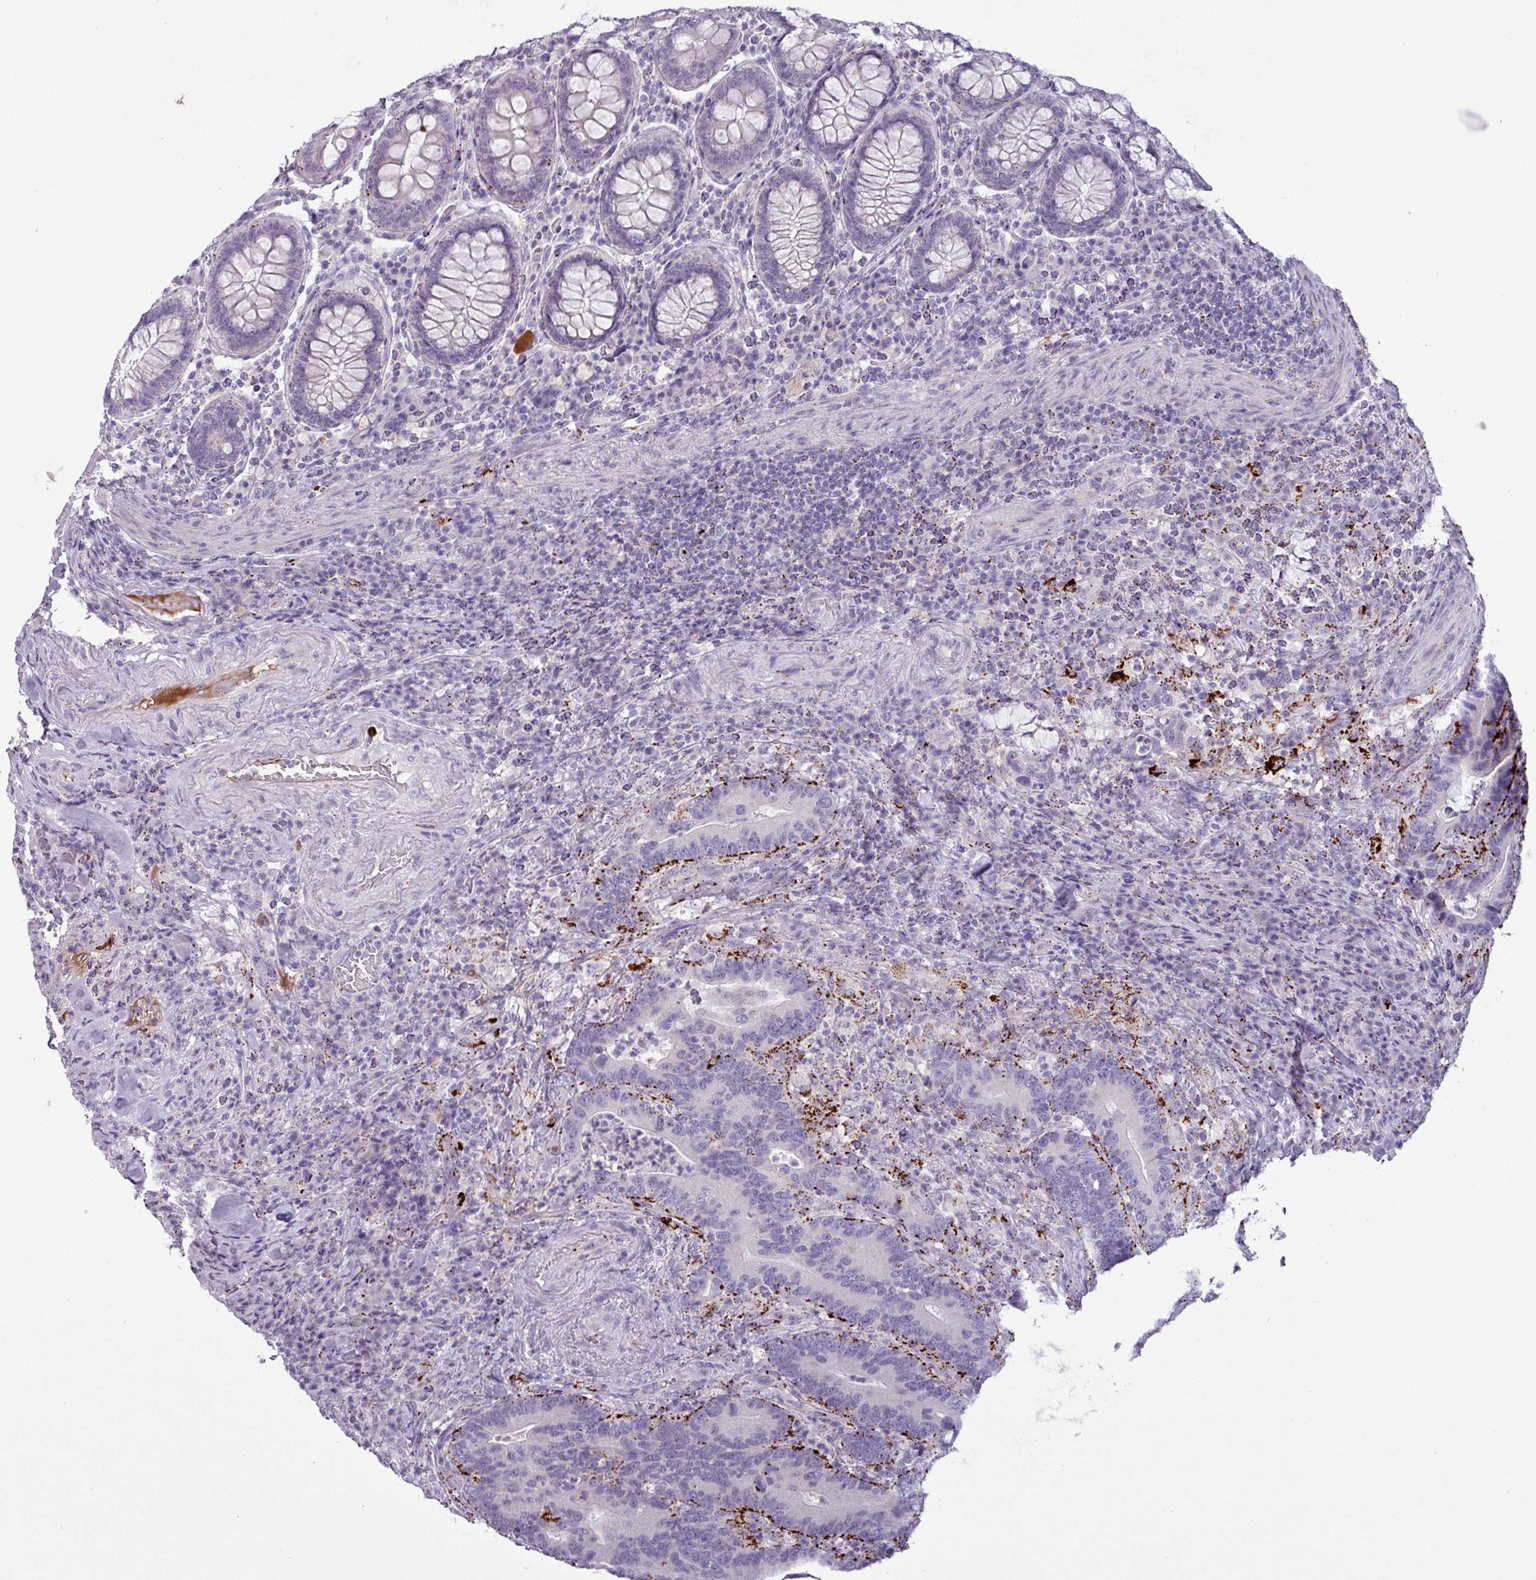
{"staining": {"intensity": "strong", "quantity": "<25%", "location": "cytoplasmic/membranous"}, "tissue": "colorectal cancer", "cell_type": "Tumor cells", "image_type": "cancer", "snomed": [{"axis": "morphology", "description": "Adenocarcinoma, NOS"}, {"axis": "topography", "description": "Colon"}], "caption": "Colorectal cancer (adenocarcinoma) stained with DAB IHC exhibits medium levels of strong cytoplasmic/membranous staining in approximately <25% of tumor cells. (Brightfield microscopy of DAB IHC at high magnification).", "gene": "PLIN2", "patient": {"sex": "female", "age": 66}}